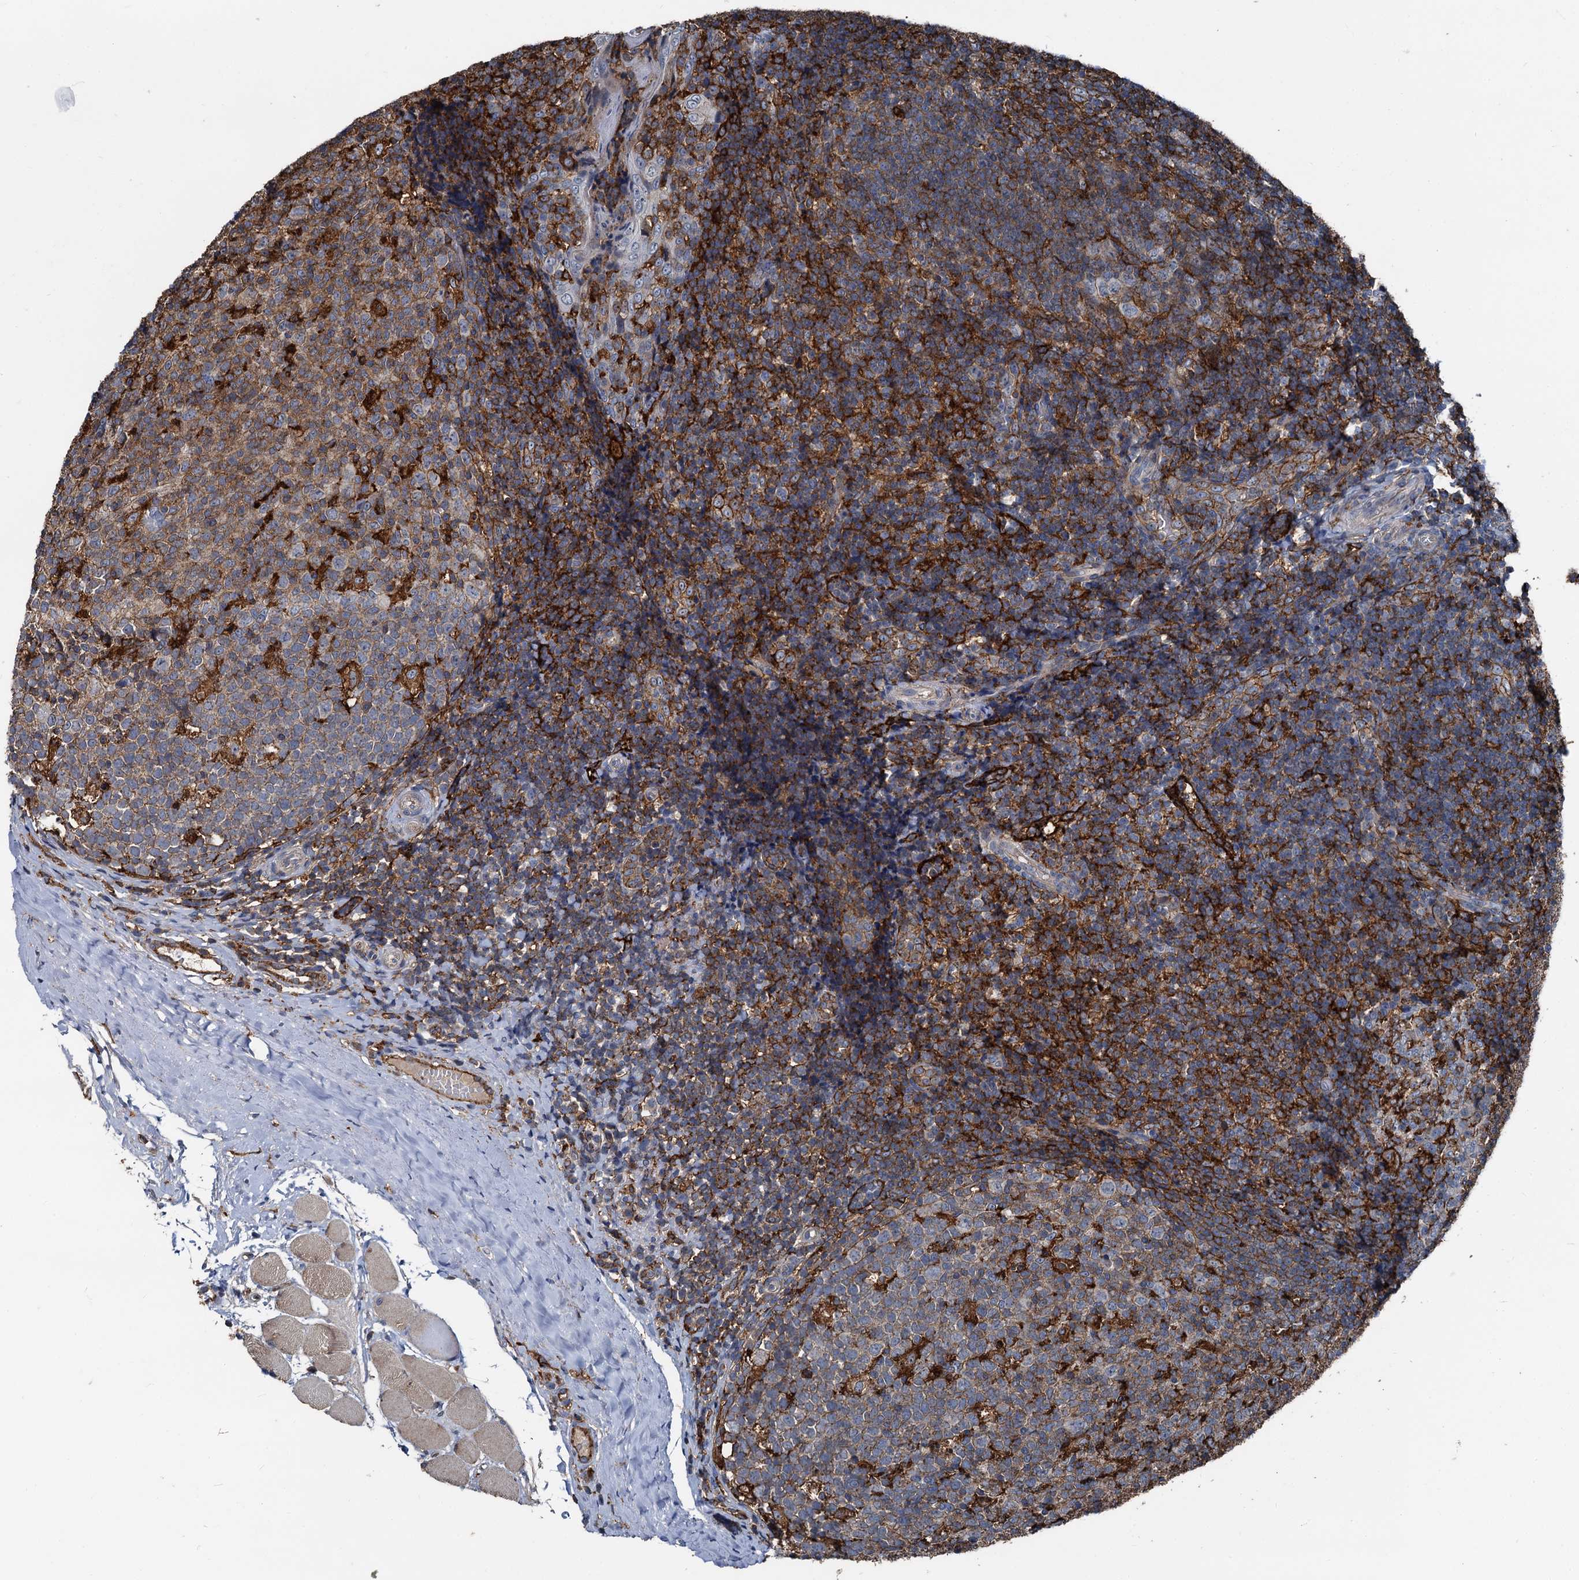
{"staining": {"intensity": "moderate", "quantity": "<25%", "location": "cytoplasmic/membranous"}, "tissue": "tonsil", "cell_type": "Germinal center cells", "image_type": "normal", "snomed": [{"axis": "morphology", "description": "Normal tissue, NOS"}, {"axis": "topography", "description": "Tonsil"}], "caption": "Immunohistochemistry (IHC) histopathology image of benign tonsil: tonsil stained using IHC reveals low levels of moderate protein expression localized specifically in the cytoplasmic/membranous of germinal center cells, appearing as a cytoplasmic/membranous brown color.", "gene": "PLEKHO2", "patient": {"sex": "female", "age": 19}}